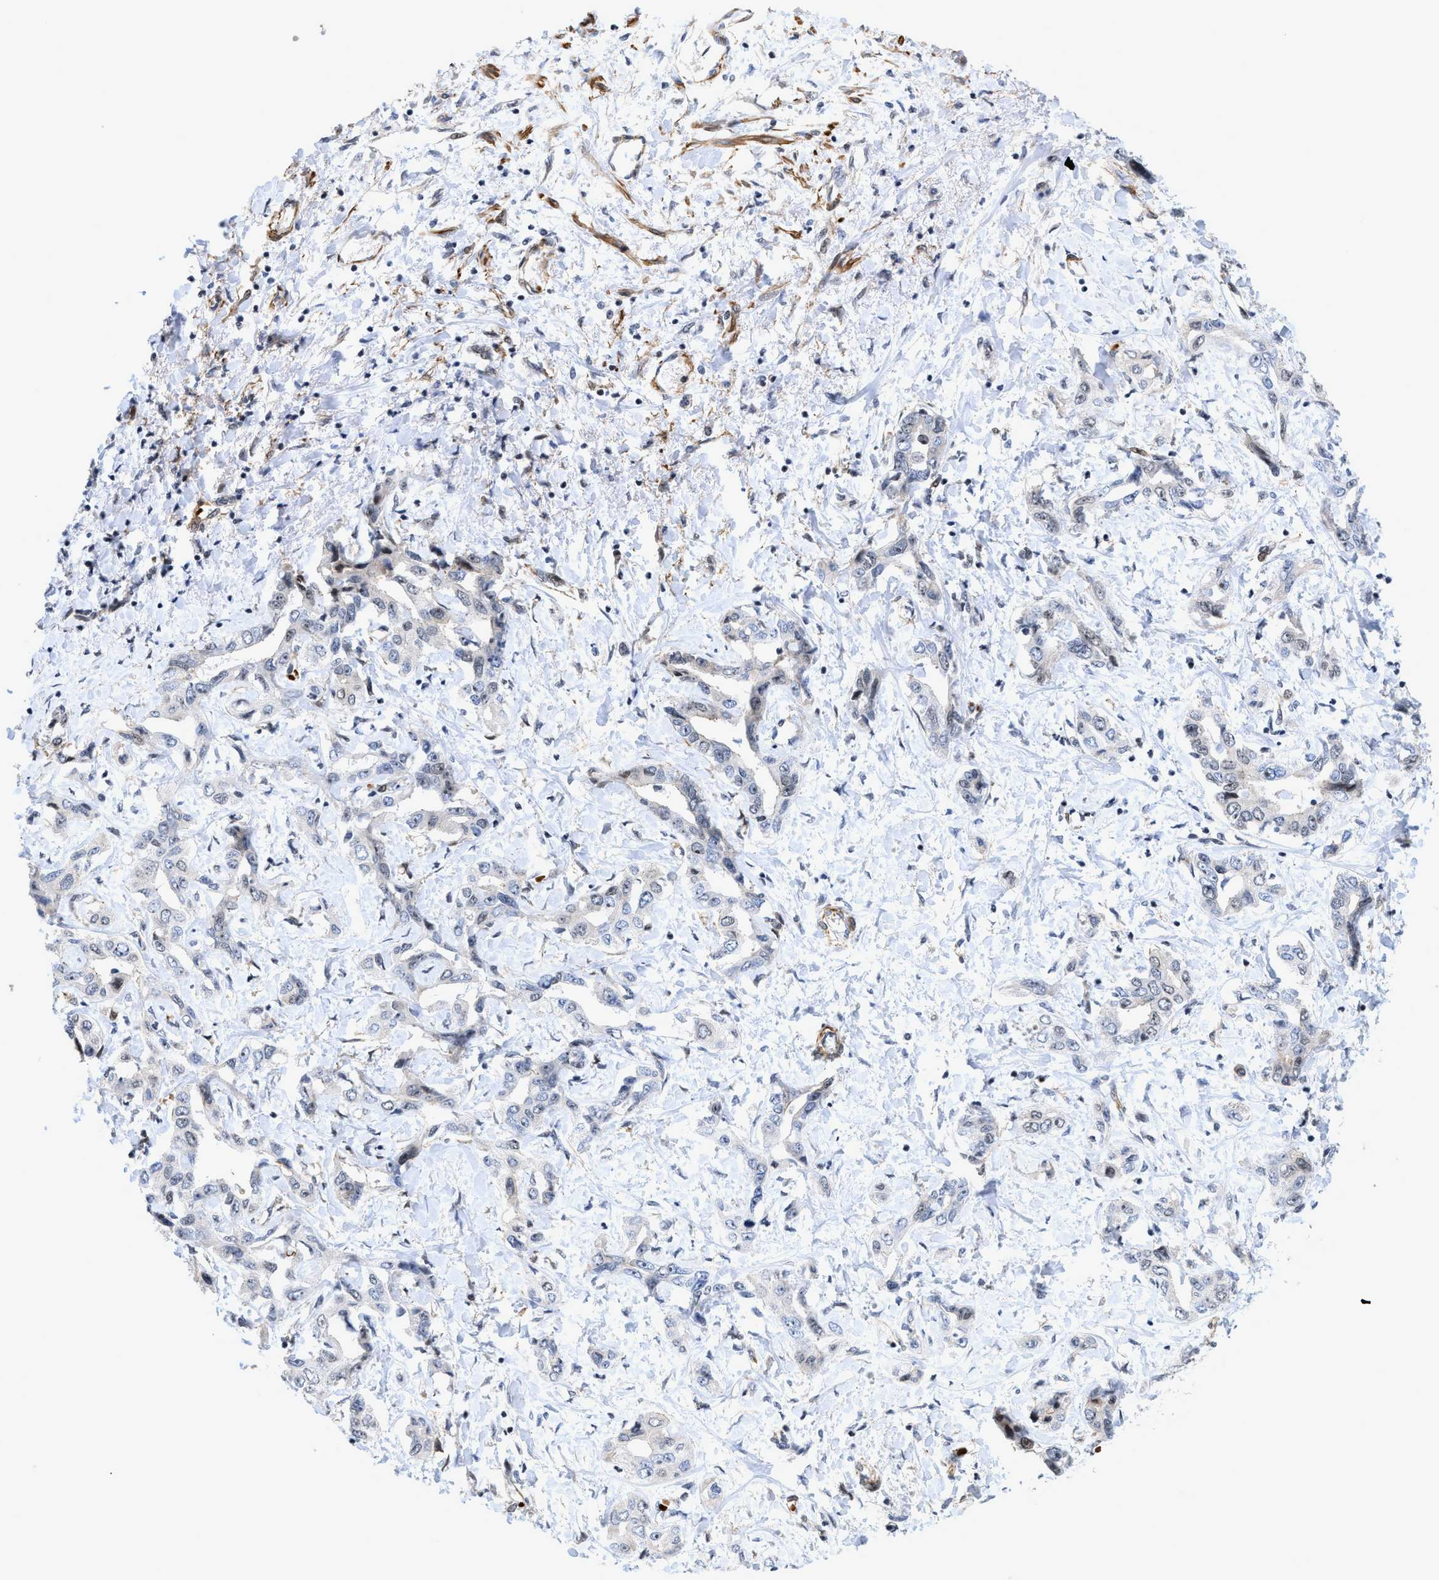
{"staining": {"intensity": "negative", "quantity": "none", "location": "none"}, "tissue": "liver cancer", "cell_type": "Tumor cells", "image_type": "cancer", "snomed": [{"axis": "morphology", "description": "Cholangiocarcinoma"}, {"axis": "topography", "description": "Liver"}], "caption": "There is no significant expression in tumor cells of liver cancer.", "gene": "GPRASP2", "patient": {"sex": "male", "age": 59}}